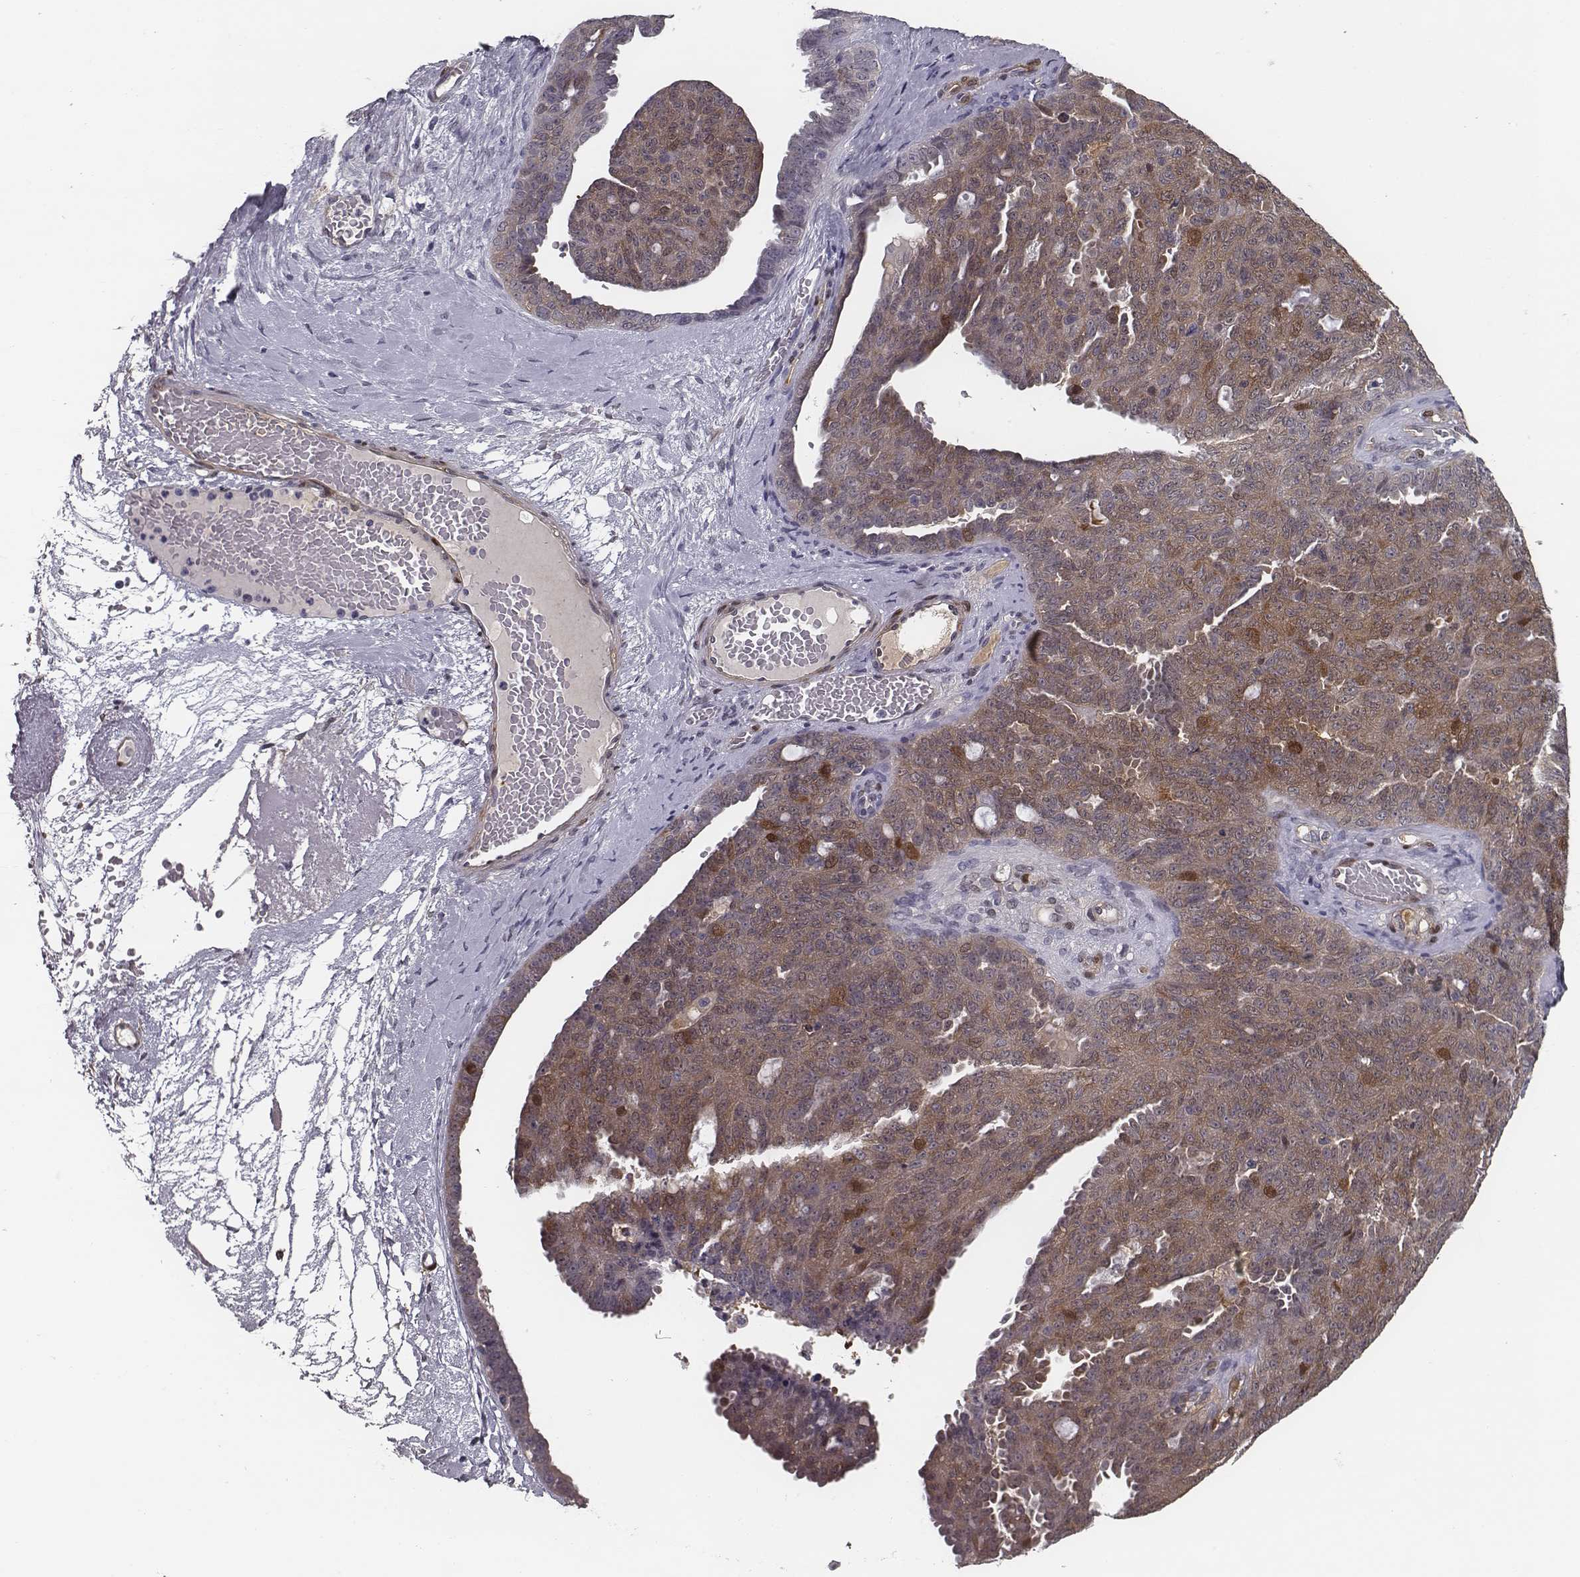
{"staining": {"intensity": "moderate", "quantity": ">75%", "location": "cytoplasmic/membranous,nuclear"}, "tissue": "ovarian cancer", "cell_type": "Tumor cells", "image_type": "cancer", "snomed": [{"axis": "morphology", "description": "Cystadenocarcinoma, serous, NOS"}, {"axis": "topography", "description": "Ovary"}], "caption": "Protein analysis of ovarian serous cystadenocarcinoma tissue reveals moderate cytoplasmic/membranous and nuclear staining in approximately >75% of tumor cells.", "gene": "ISYNA1", "patient": {"sex": "female", "age": 71}}